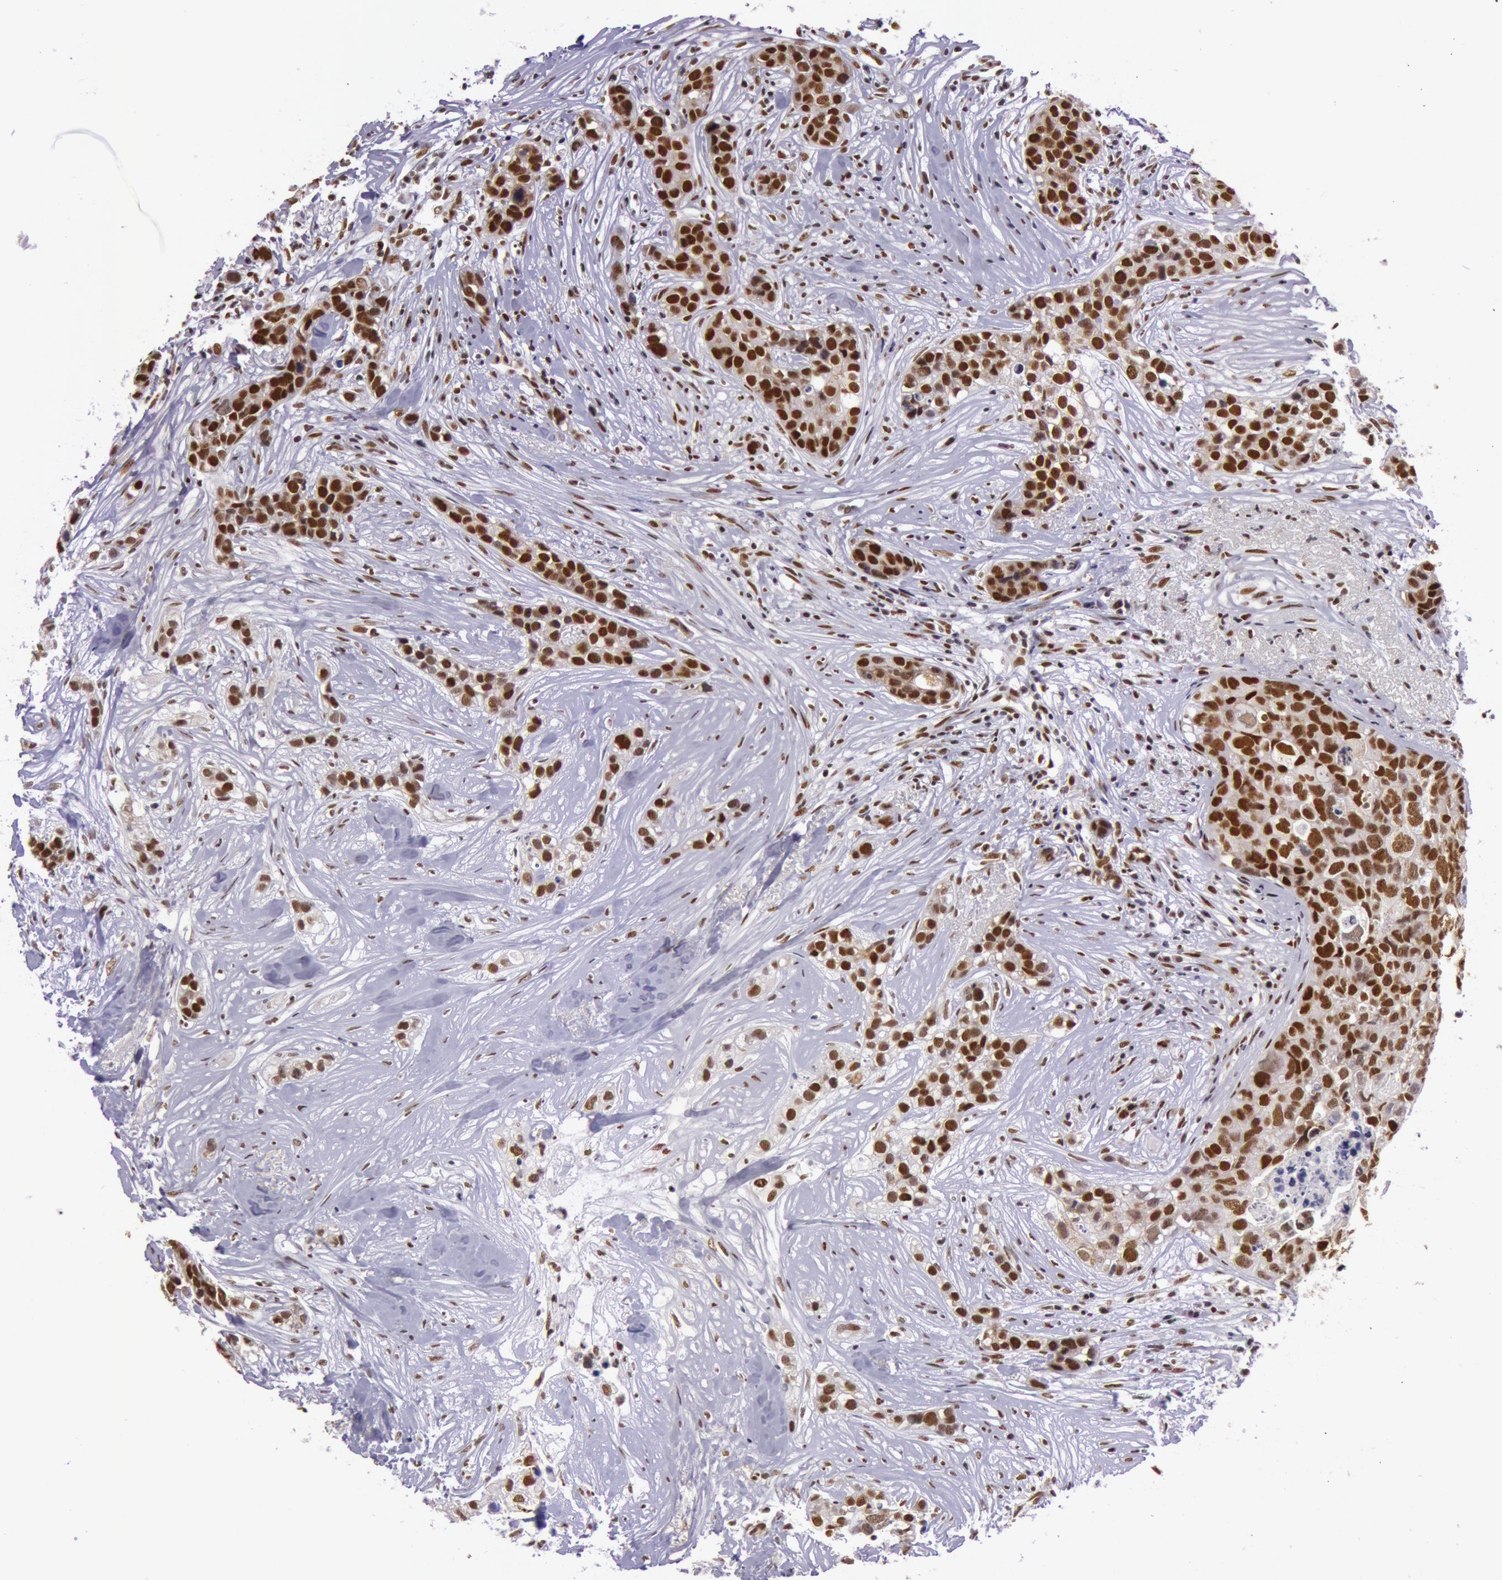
{"staining": {"intensity": "strong", "quantity": ">75%", "location": "nuclear"}, "tissue": "breast cancer", "cell_type": "Tumor cells", "image_type": "cancer", "snomed": [{"axis": "morphology", "description": "Duct carcinoma"}, {"axis": "topography", "description": "Breast"}], "caption": "Immunohistochemical staining of human invasive ductal carcinoma (breast) shows high levels of strong nuclear protein expression in about >75% of tumor cells.", "gene": "NBN", "patient": {"sex": "female", "age": 91}}